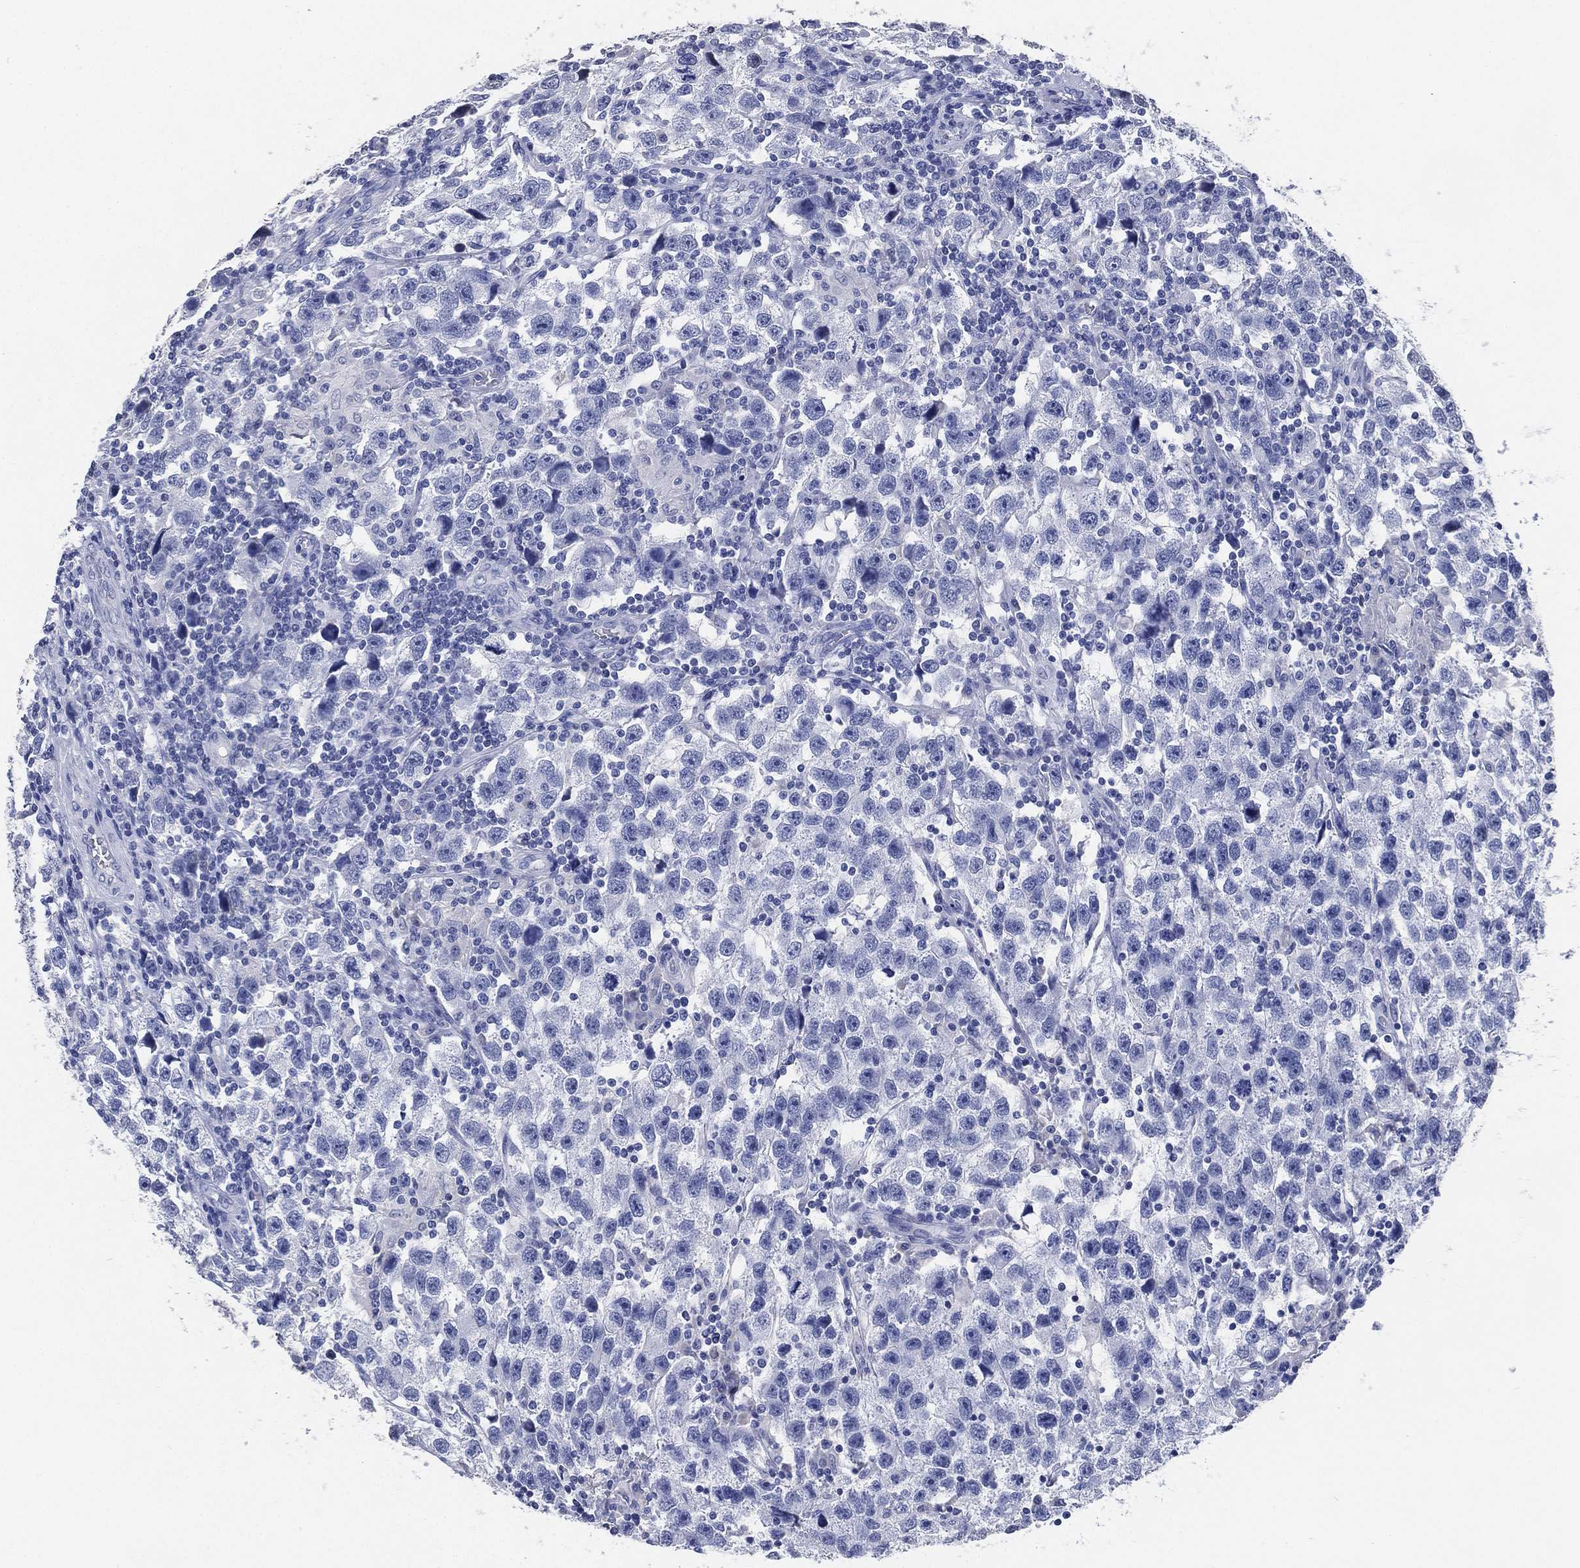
{"staining": {"intensity": "negative", "quantity": "none", "location": "none"}, "tissue": "testis cancer", "cell_type": "Tumor cells", "image_type": "cancer", "snomed": [{"axis": "morphology", "description": "Seminoma, NOS"}, {"axis": "topography", "description": "Testis"}], "caption": "The micrograph reveals no significant expression in tumor cells of seminoma (testis).", "gene": "IYD", "patient": {"sex": "male", "age": 26}}